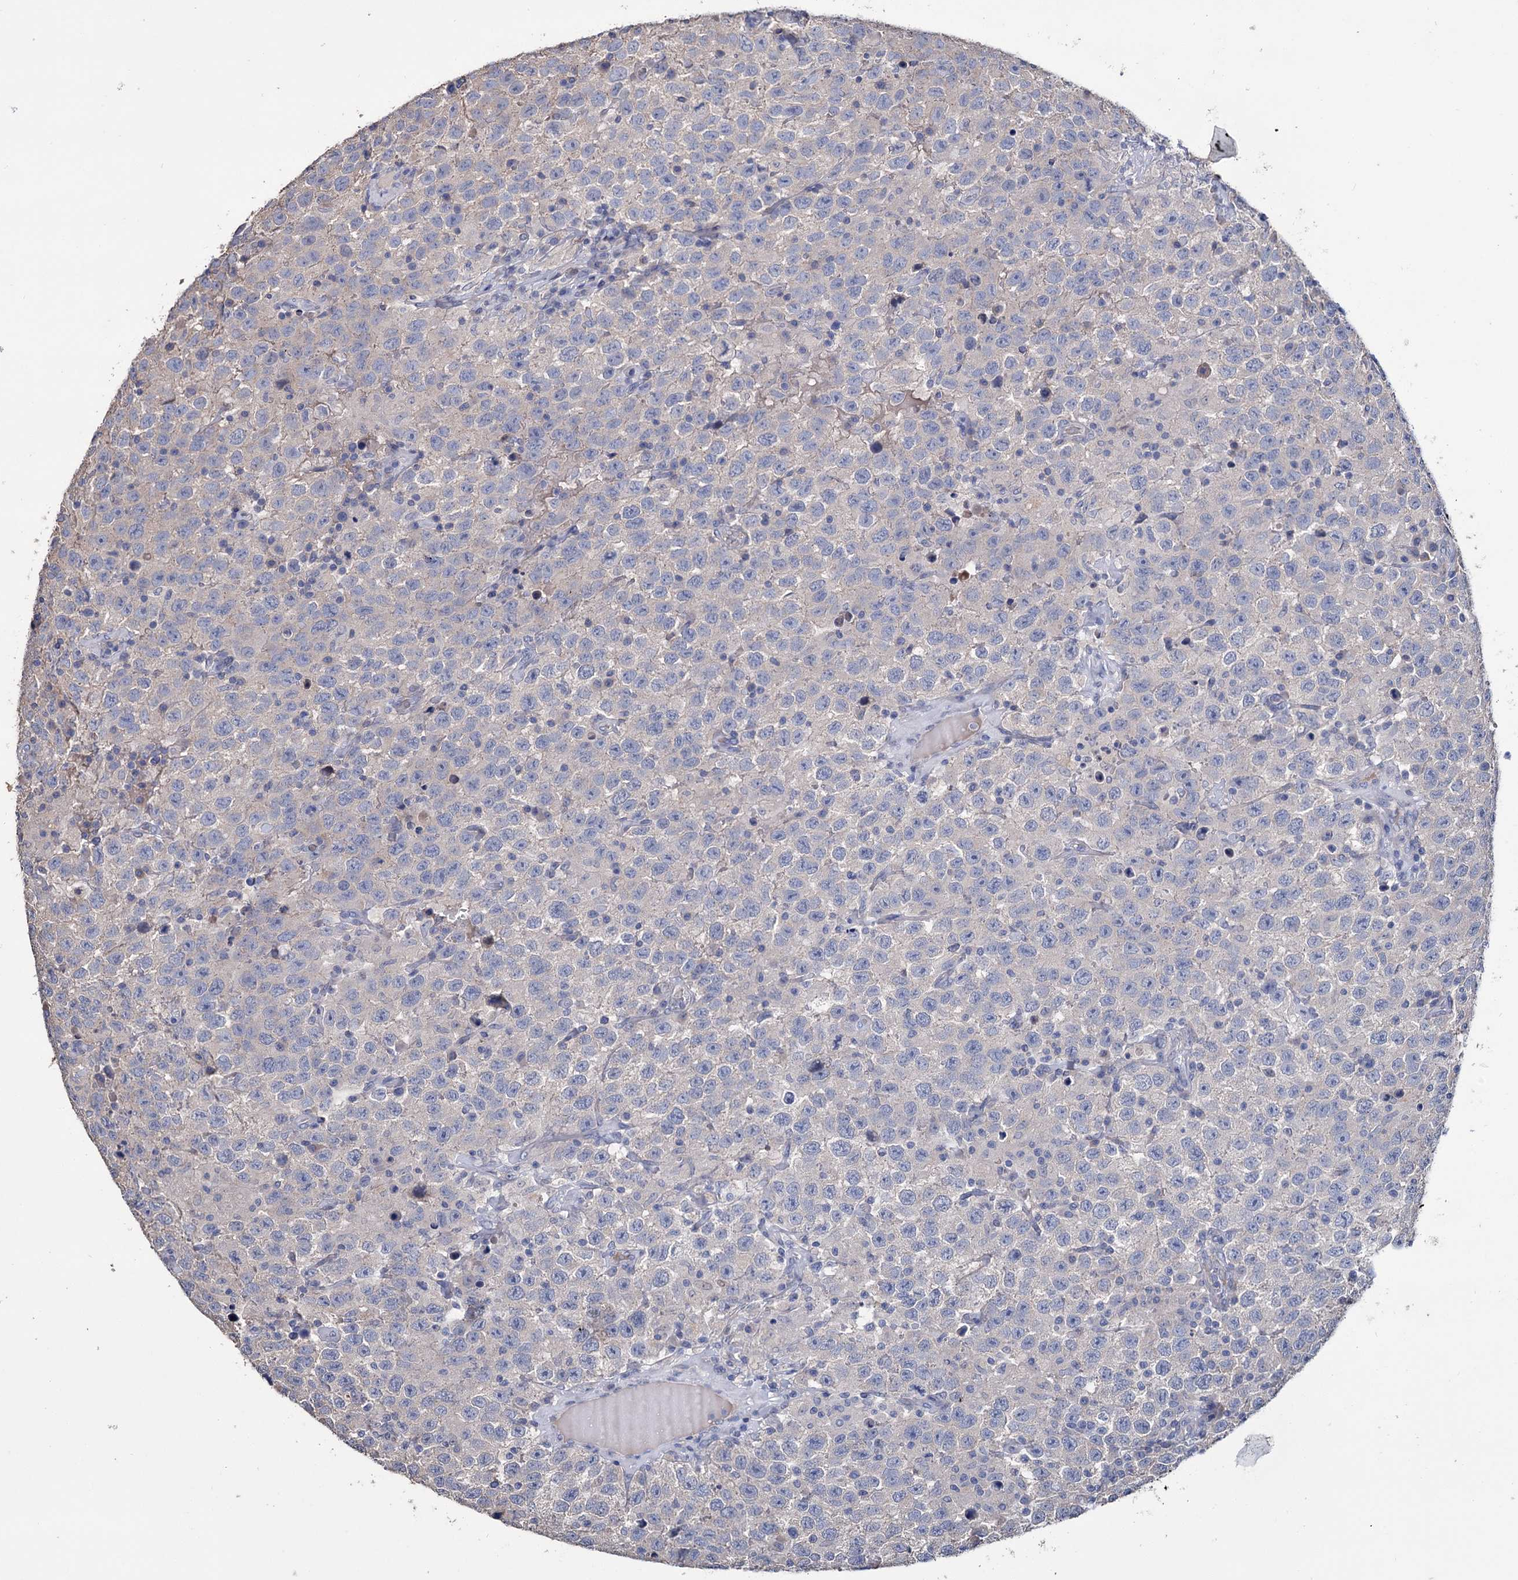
{"staining": {"intensity": "negative", "quantity": "none", "location": "none"}, "tissue": "testis cancer", "cell_type": "Tumor cells", "image_type": "cancer", "snomed": [{"axis": "morphology", "description": "Seminoma, NOS"}, {"axis": "topography", "description": "Testis"}], "caption": "IHC image of testis cancer stained for a protein (brown), which displays no positivity in tumor cells.", "gene": "EPB41L5", "patient": {"sex": "male", "age": 41}}